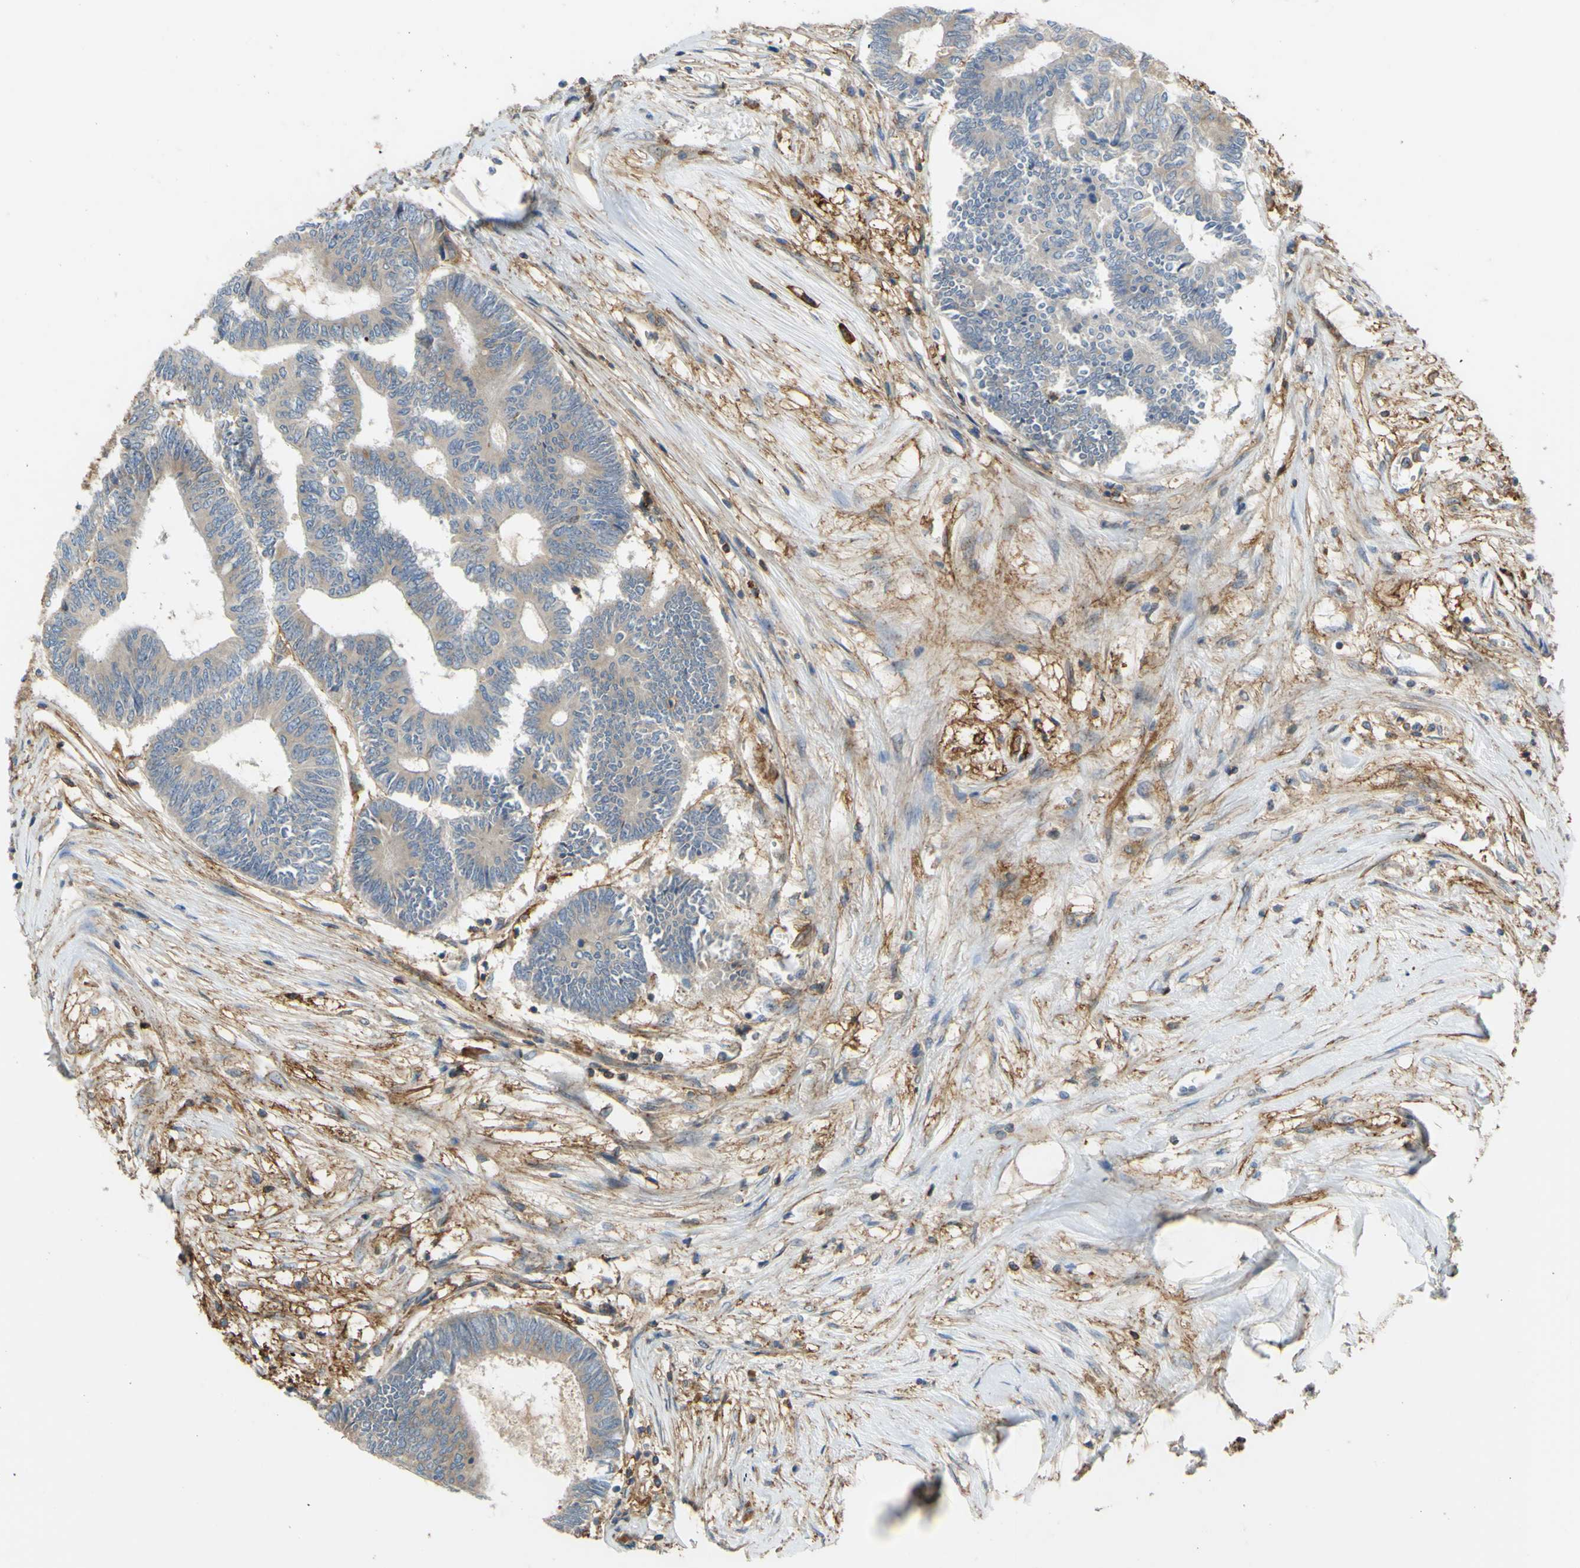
{"staining": {"intensity": "weak", "quantity": ">75%", "location": "cytoplasmic/membranous"}, "tissue": "colorectal cancer", "cell_type": "Tumor cells", "image_type": "cancer", "snomed": [{"axis": "morphology", "description": "Adenocarcinoma, NOS"}, {"axis": "topography", "description": "Rectum"}], "caption": "Brown immunohistochemical staining in colorectal cancer exhibits weak cytoplasmic/membranous expression in about >75% of tumor cells.", "gene": "POR", "patient": {"sex": "male", "age": 63}}